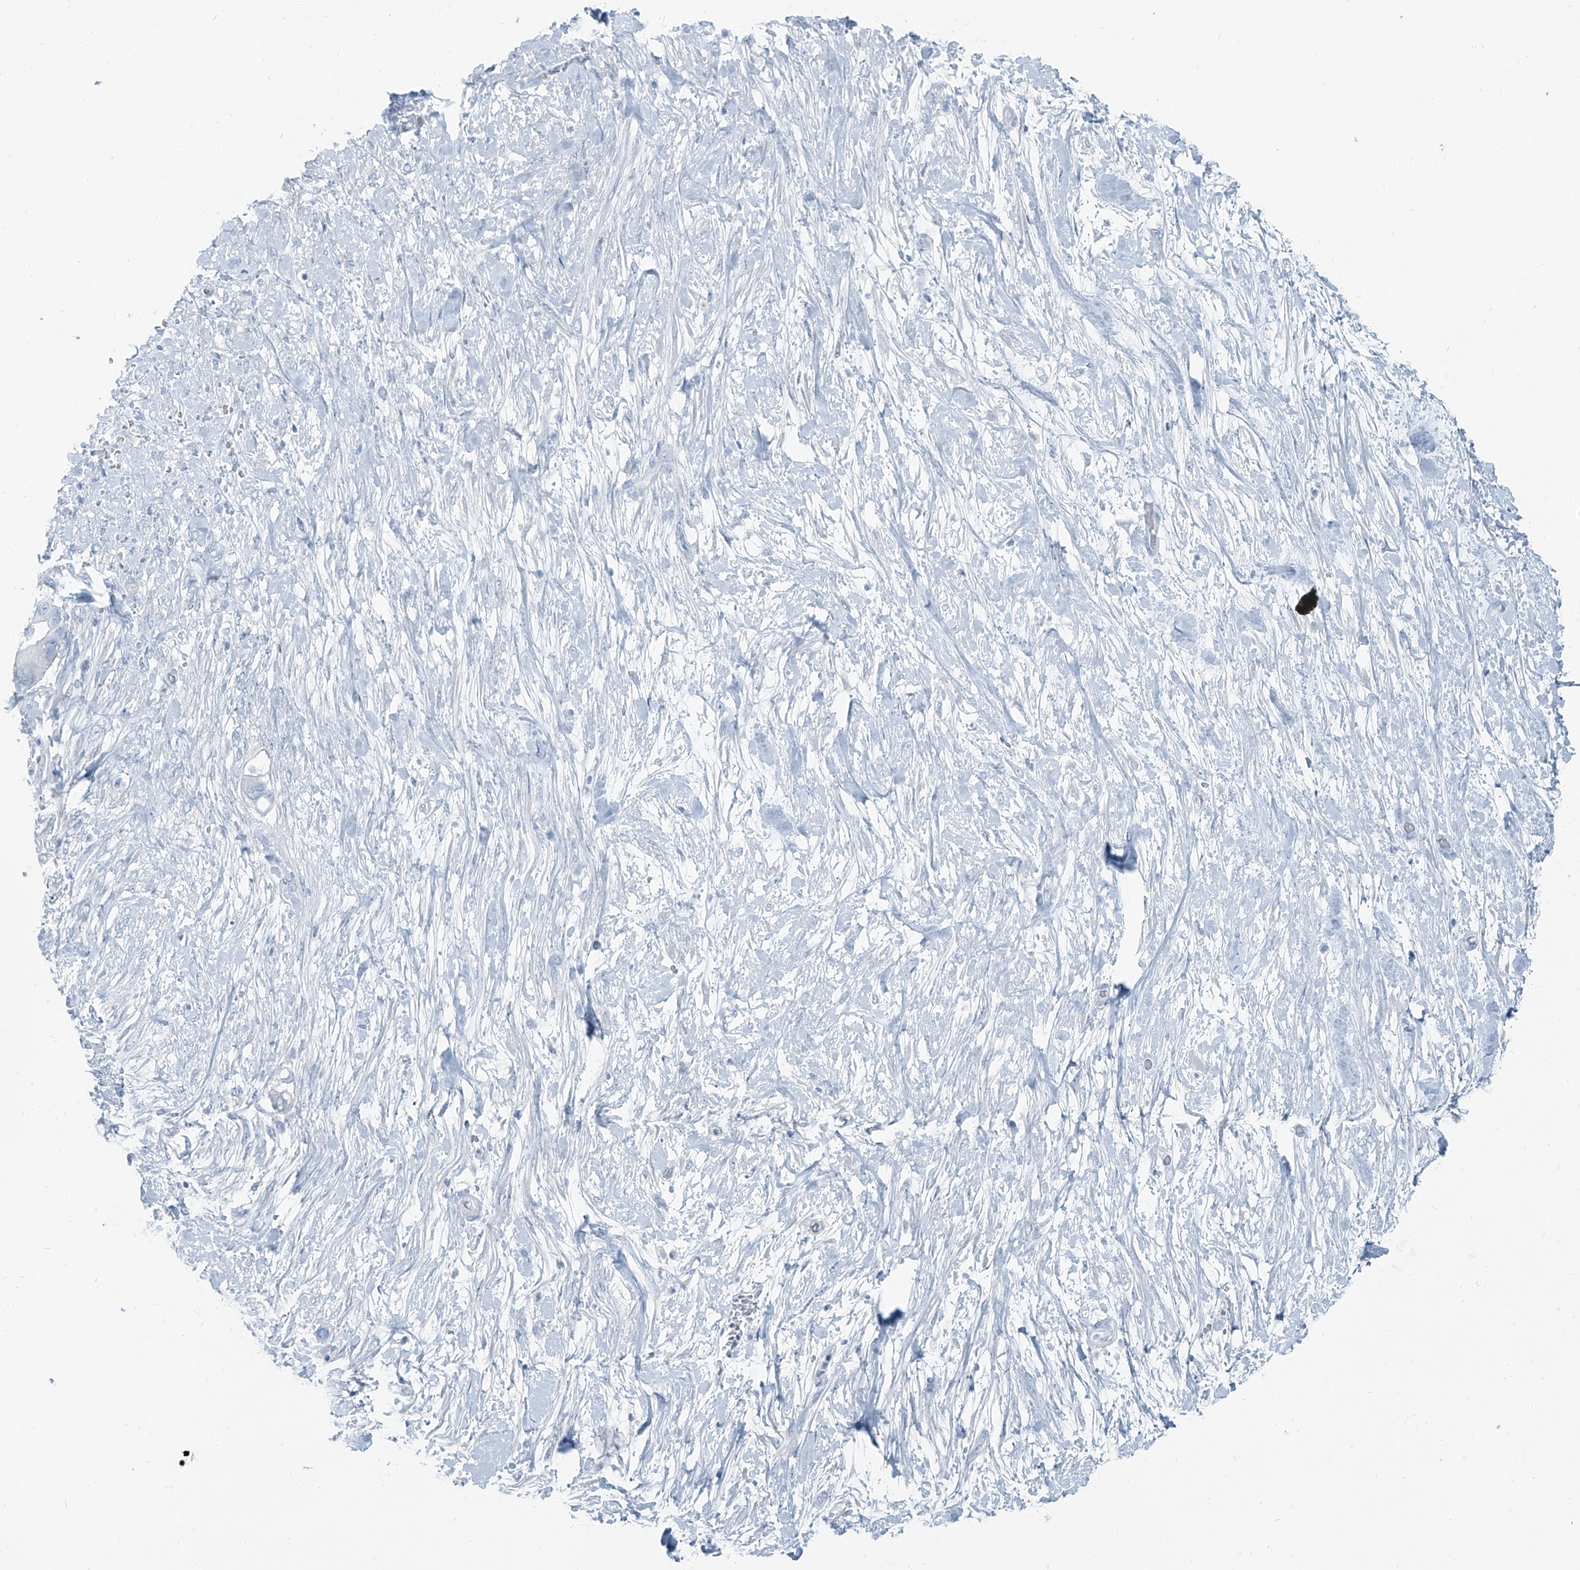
{"staining": {"intensity": "negative", "quantity": "none", "location": "none"}, "tissue": "pancreatic cancer", "cell_type": "Tumor cells", "image_type": "cancer", "snomed": [{"axis": "morphology", "description": "Adenocarcinoma, NOS"}, {"axis": "topography", "description": "Pancreas"}], "caption": "Tumor cells show no significant expression in pancreatic cancer.", "gene": "RGN", "patient": {"sex": "male", "age": 68}}